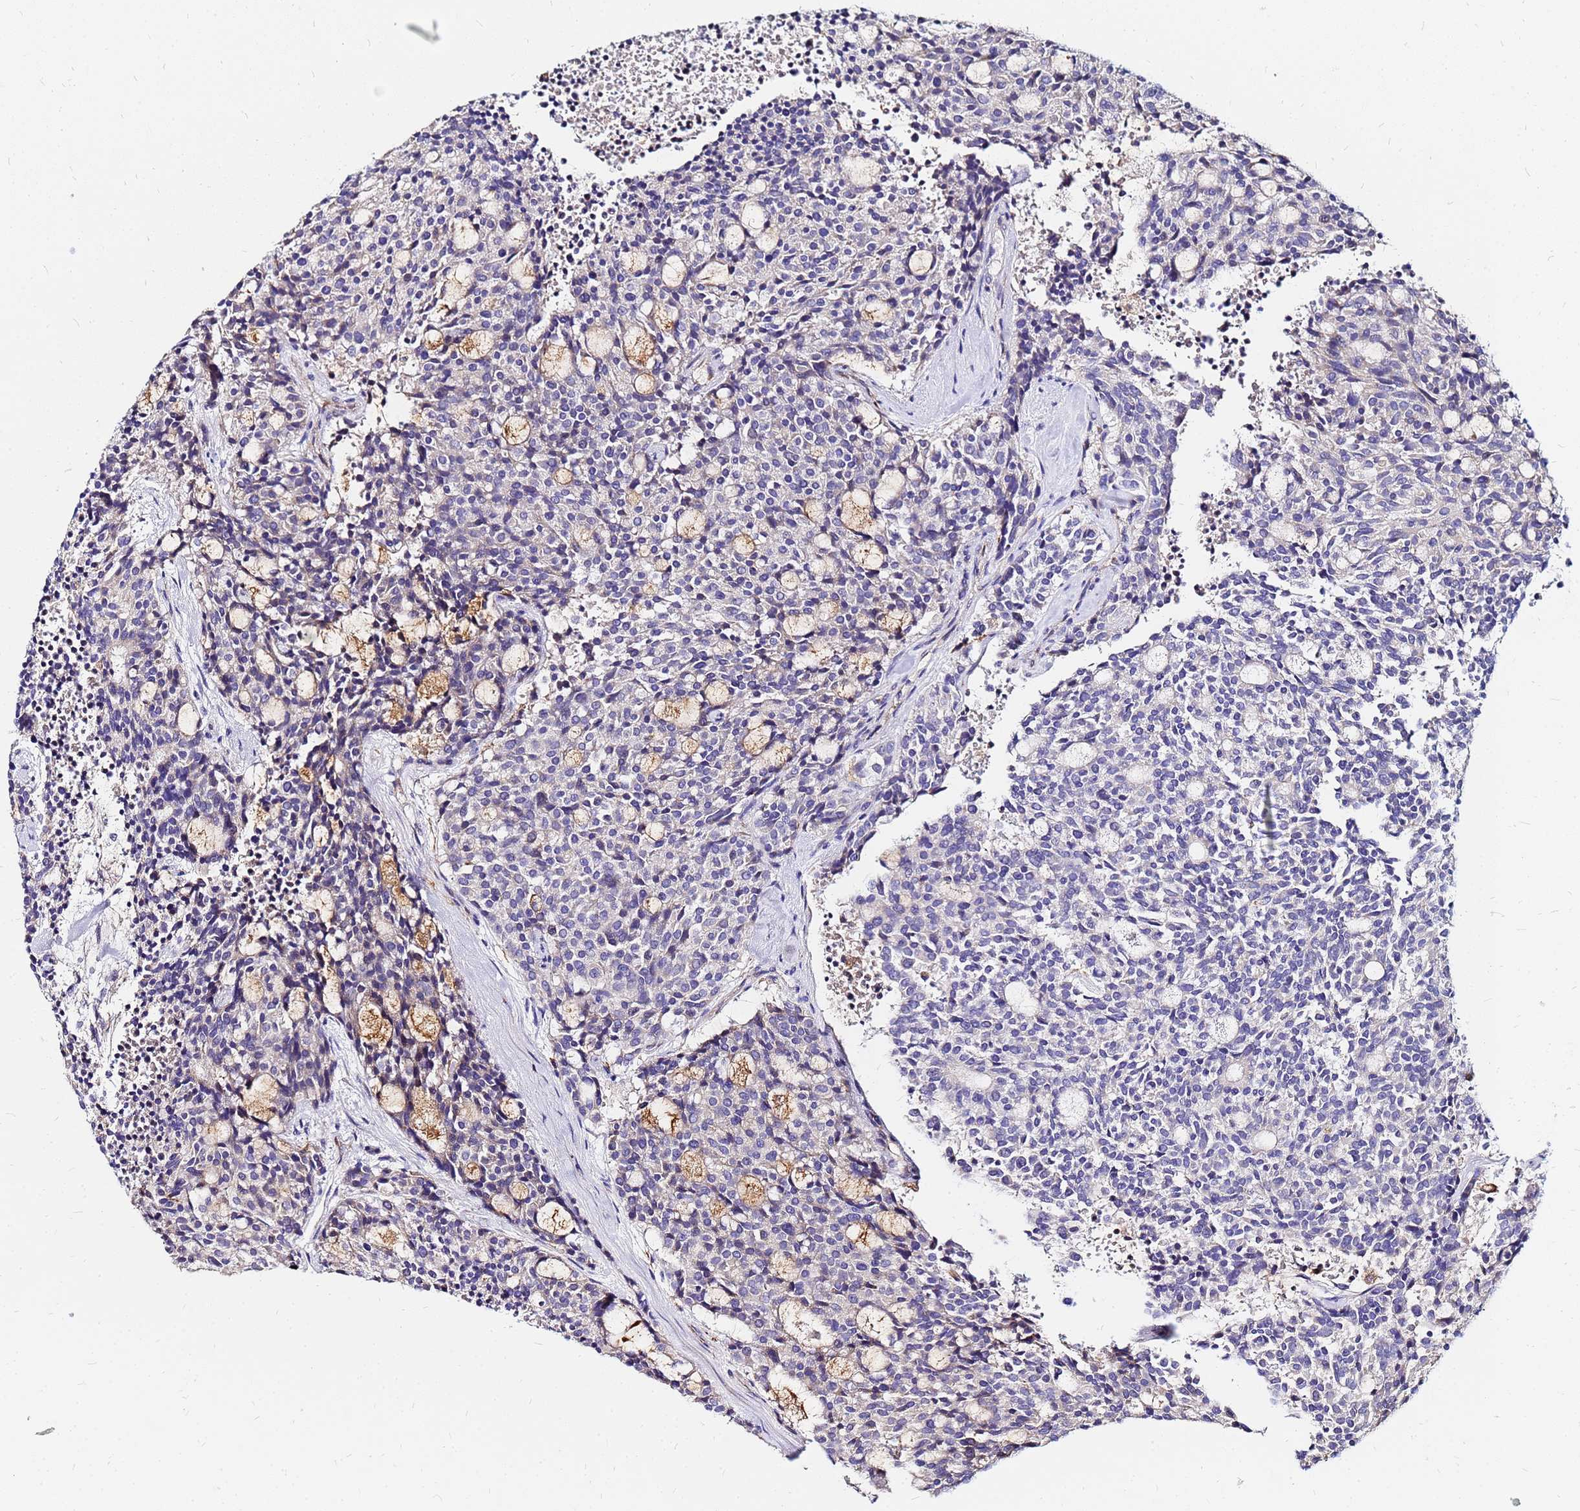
{"staining": {"intensity": "negative", "quantity": "none", "location": "none"}, "tissue": "carcinoid", "cell_type": "Tumor cells", "image_type": "cancer", "snomed": [{"axis": "morphology", "description": "Carcinoid, malignant, NOS"}, {"axis": "topography", "description": "Pancreas"}], "caption": "Malignant carcinoid was stained to show a protein in brown. There is no significant expression in tumor cells.", "gene": "ARHGEF5", "patient": {"sex": "female", "age": 54}}